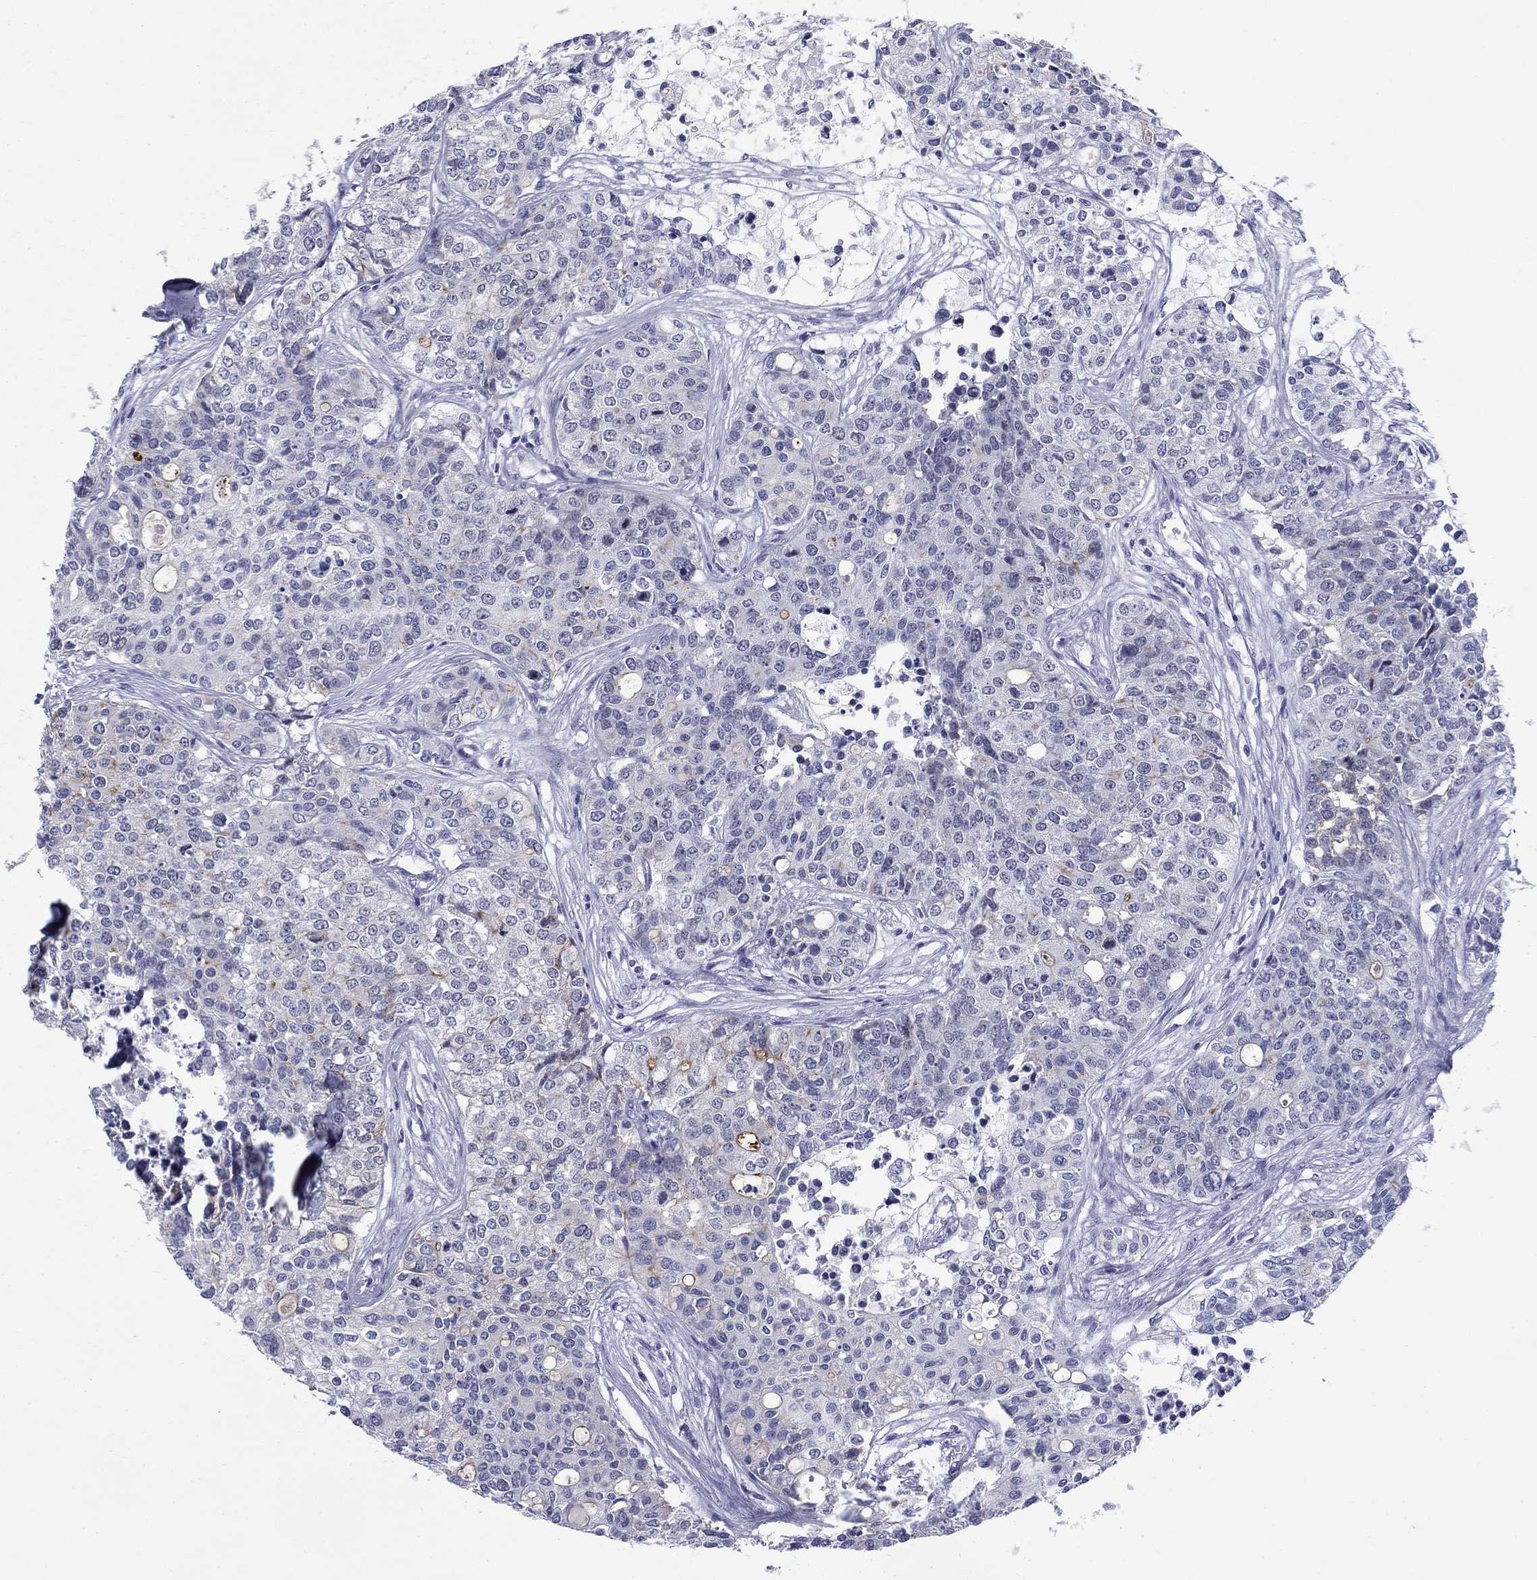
{"staining": {"intensity": "moderate", "quantity": "<25%", "location": "cytoplasmic/membranous"}, "tissue": "carcinoid", "cell_type": "Tumor cells", "image_type": "cancer", "snomed": [{"axis": "morphology", "description": "Carcinoid, malignant, NOS"}, {"axis": "topography", "description": "Colon"}], "caption": "Immunohistochemical staining of malignant carcinoid demonstrates moderate cytoplasmic/membranous protein positivity in approximately <25% of tumor cells.", "gene": "C4orf19", "patient": {"sex": "male", "age": 81}}